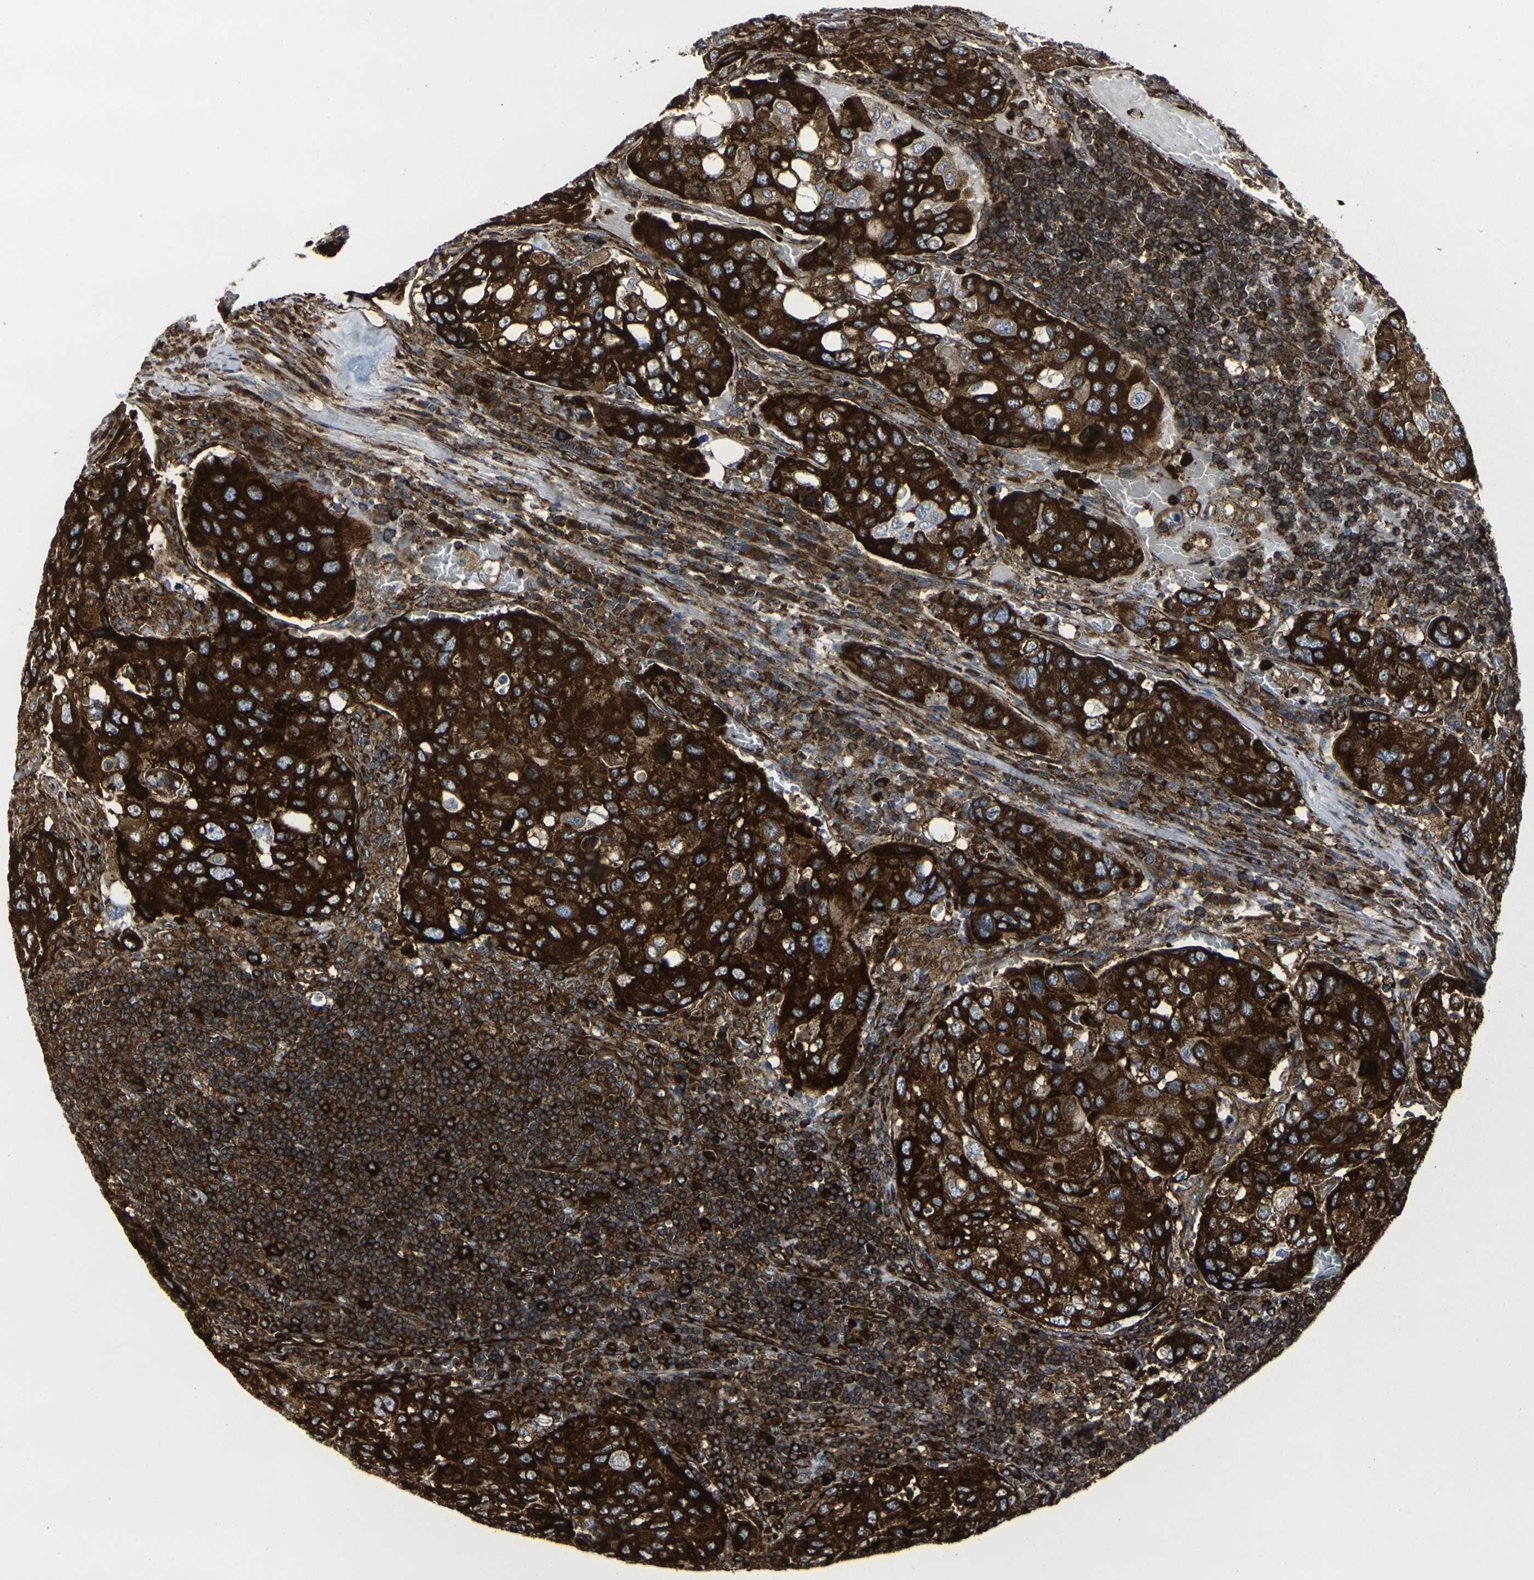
{"staining": {"intensity": "strong", "quantity": ">75%", "location": "cytoplasmic/membranous"}, "tissue": "urothelial cancer", "cell_type": "Tumor cells", "image_type": "cancer", "snomed": [{"axis": "morphology", "description": "Urothelial carcinoma, High grade"}, {"axis": "topography", "description": "Lymph node"}, {"axis": "topography", "description": "Urinary bladder"}], "caption": "IHC of urothelial cancer demonstrates high levels of strong cytoplasmic/membranous staining in about >75% of tumor cells.", "gene": "MARCHF2", "patient": {"sex": "male", "age": 51}}